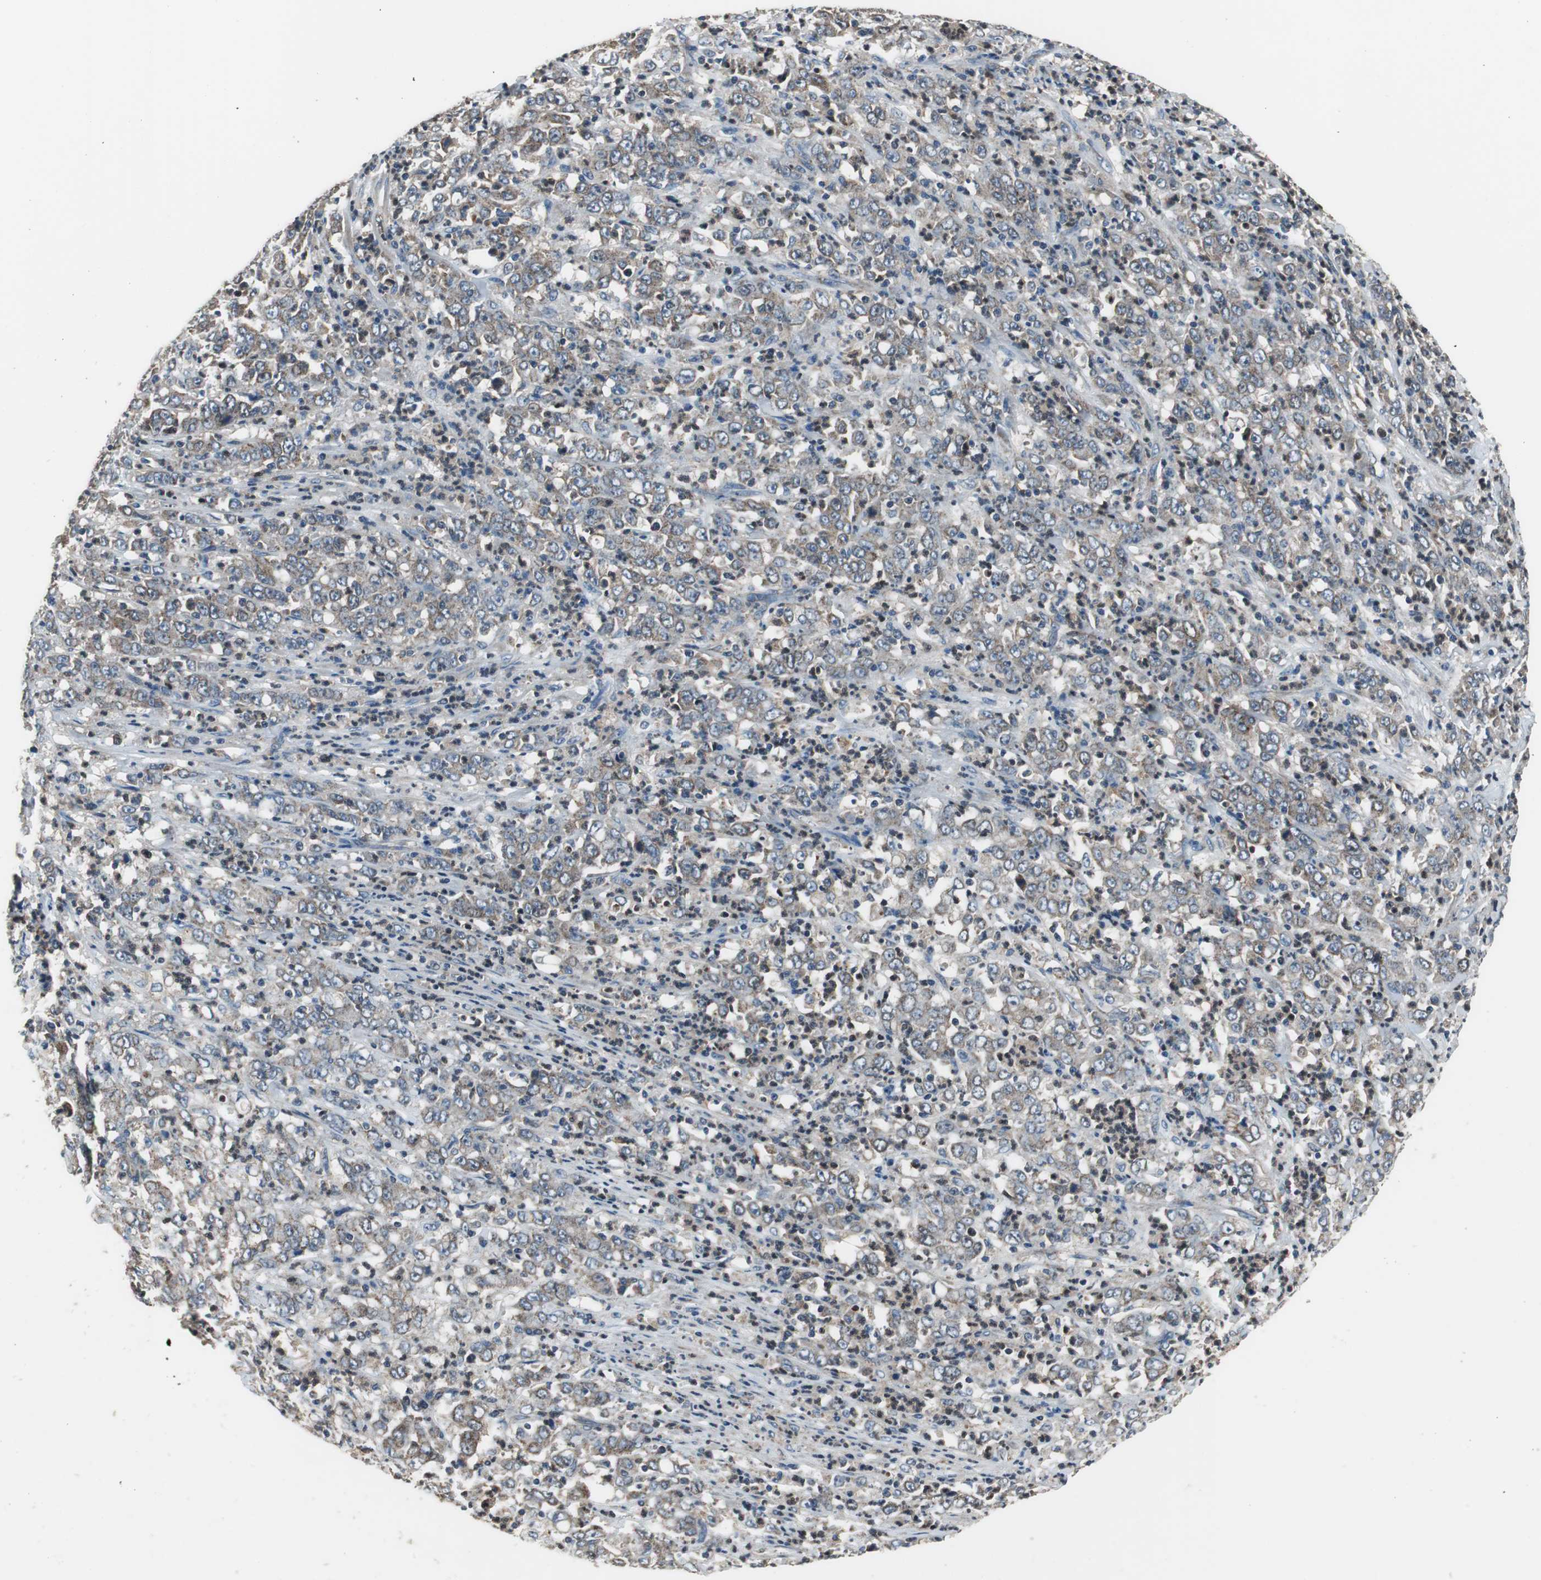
{"staining": {"intensity": "moderate", "quantity": ">75%", "location": "cytoplasmic/membranous"}, "tissue": "stomach cancer", "cell_type": "Tumor cells", "image_type": "cancer", "snomed": [{"axis": "morphology", "description": "Adenocarcinoma, NOS"}, {"axis": "topography", "description": "Stomach, lower"}], "caption": "Immunohistochemistry staining of stomach adenocarcinoma, which demonstrates medium levels of moderate cytoplasmic/membranous expression in approximately >75% of tumor cells indicating moderate cytoplasmic/membranous protein staining. The staining was performed using DAB (brown) for protein detection and nuclei were counterstained in hematoxylin (blue).", "gene": "PI4KB", "patient": {"sex": "female", "age": 71}}